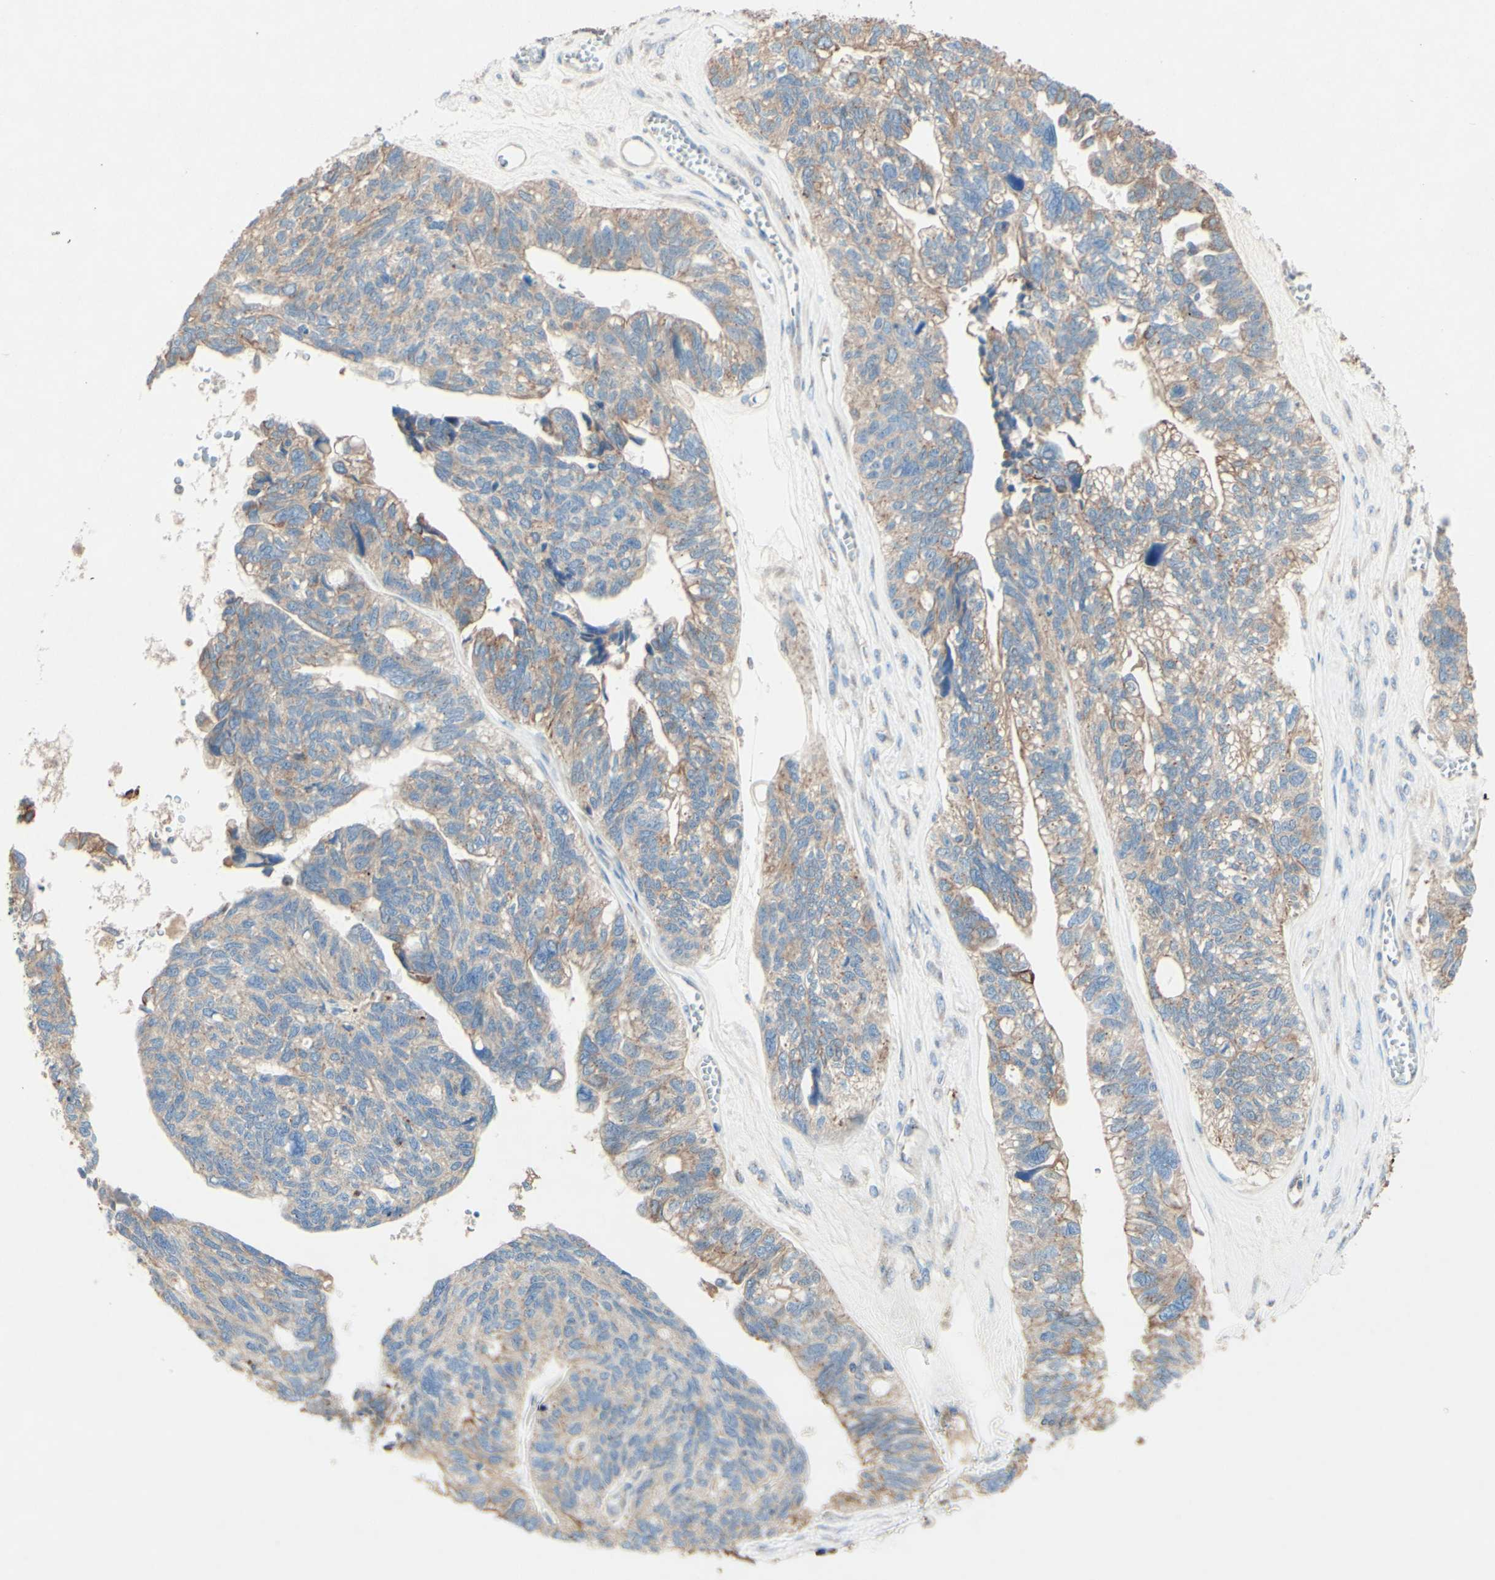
{"staining": {"intensity": "weak", "quantity": ">75%", "location": "cytoplasmic/membranous"}, "tissue": "ovarian cancer", "cell_type": "Tumor cells", "image_type": "cancer", "snomed": [{"axis": "morphology", "description": "Cystadenocarcinoma, serous, NOS"}, {"axis": "topography", "description": "Ovary"}], "caption": "A high-resolution histopathology image shows immunohistochemistry (IHC) staining of ovarian cancer (serous cystadenocarcinoma), which displays weak cytoplasmic/membranous staining in about >75% of tumor cells.", "gene": "MTM1", "patient": {"sex": "female", "age": 79}}